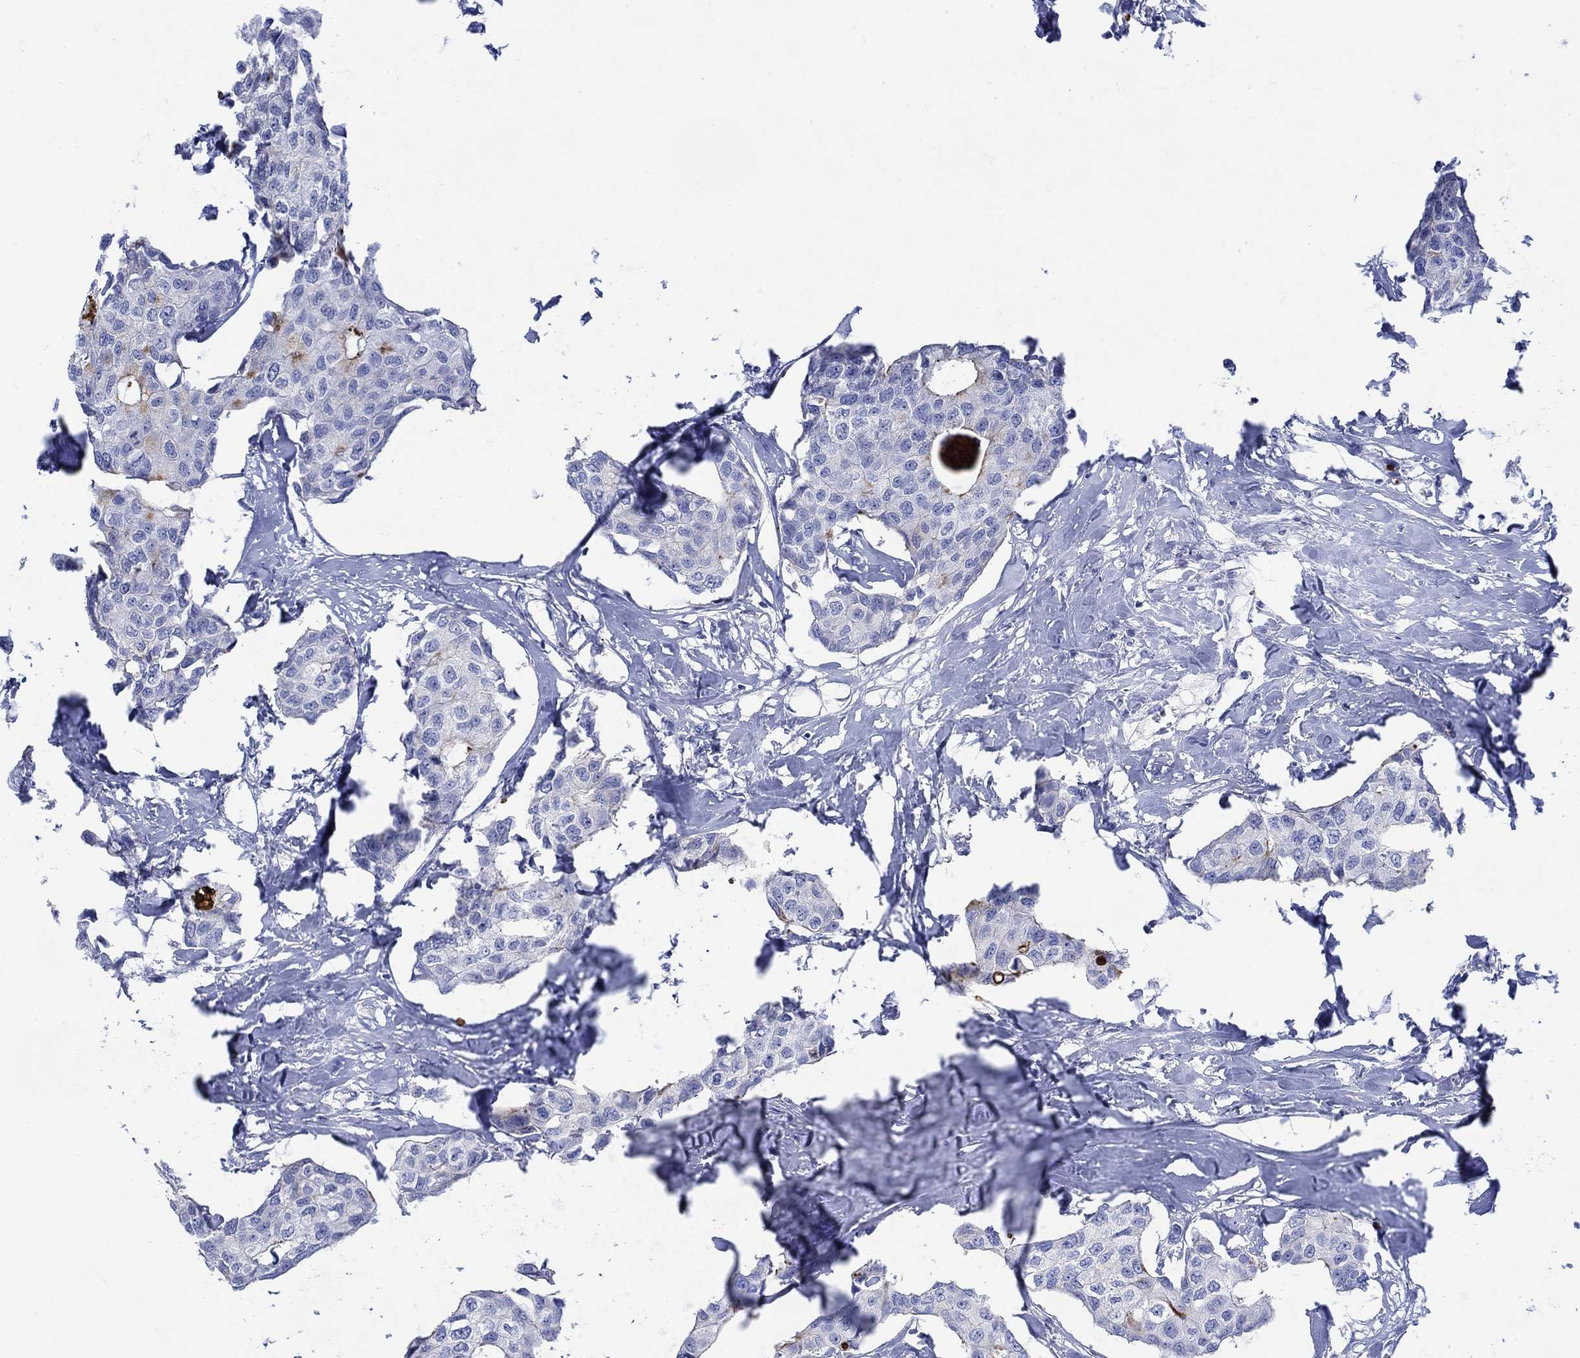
{"staining": {"intensity": "strong", "quantity": "<25%", "location": "cytoplasmic/membranous"}, "tissue": "breast cancer", "cell_type": "Tumor cells", "image_type": "cancer", "snomed": [{"axis": "morphology", "description": "Duct carcinoma"}, {"axis": "topography", "description": "Breast"}], "caption": "This is an image of immunohistochemistry staining of breast cancer (infiltrating ductal carcinoma), which shows strong expression in the cytoplasmic/membranous of tumor cells.", "gene": "ANKMY1", "patient": {"sex": "female", "age": 80}}